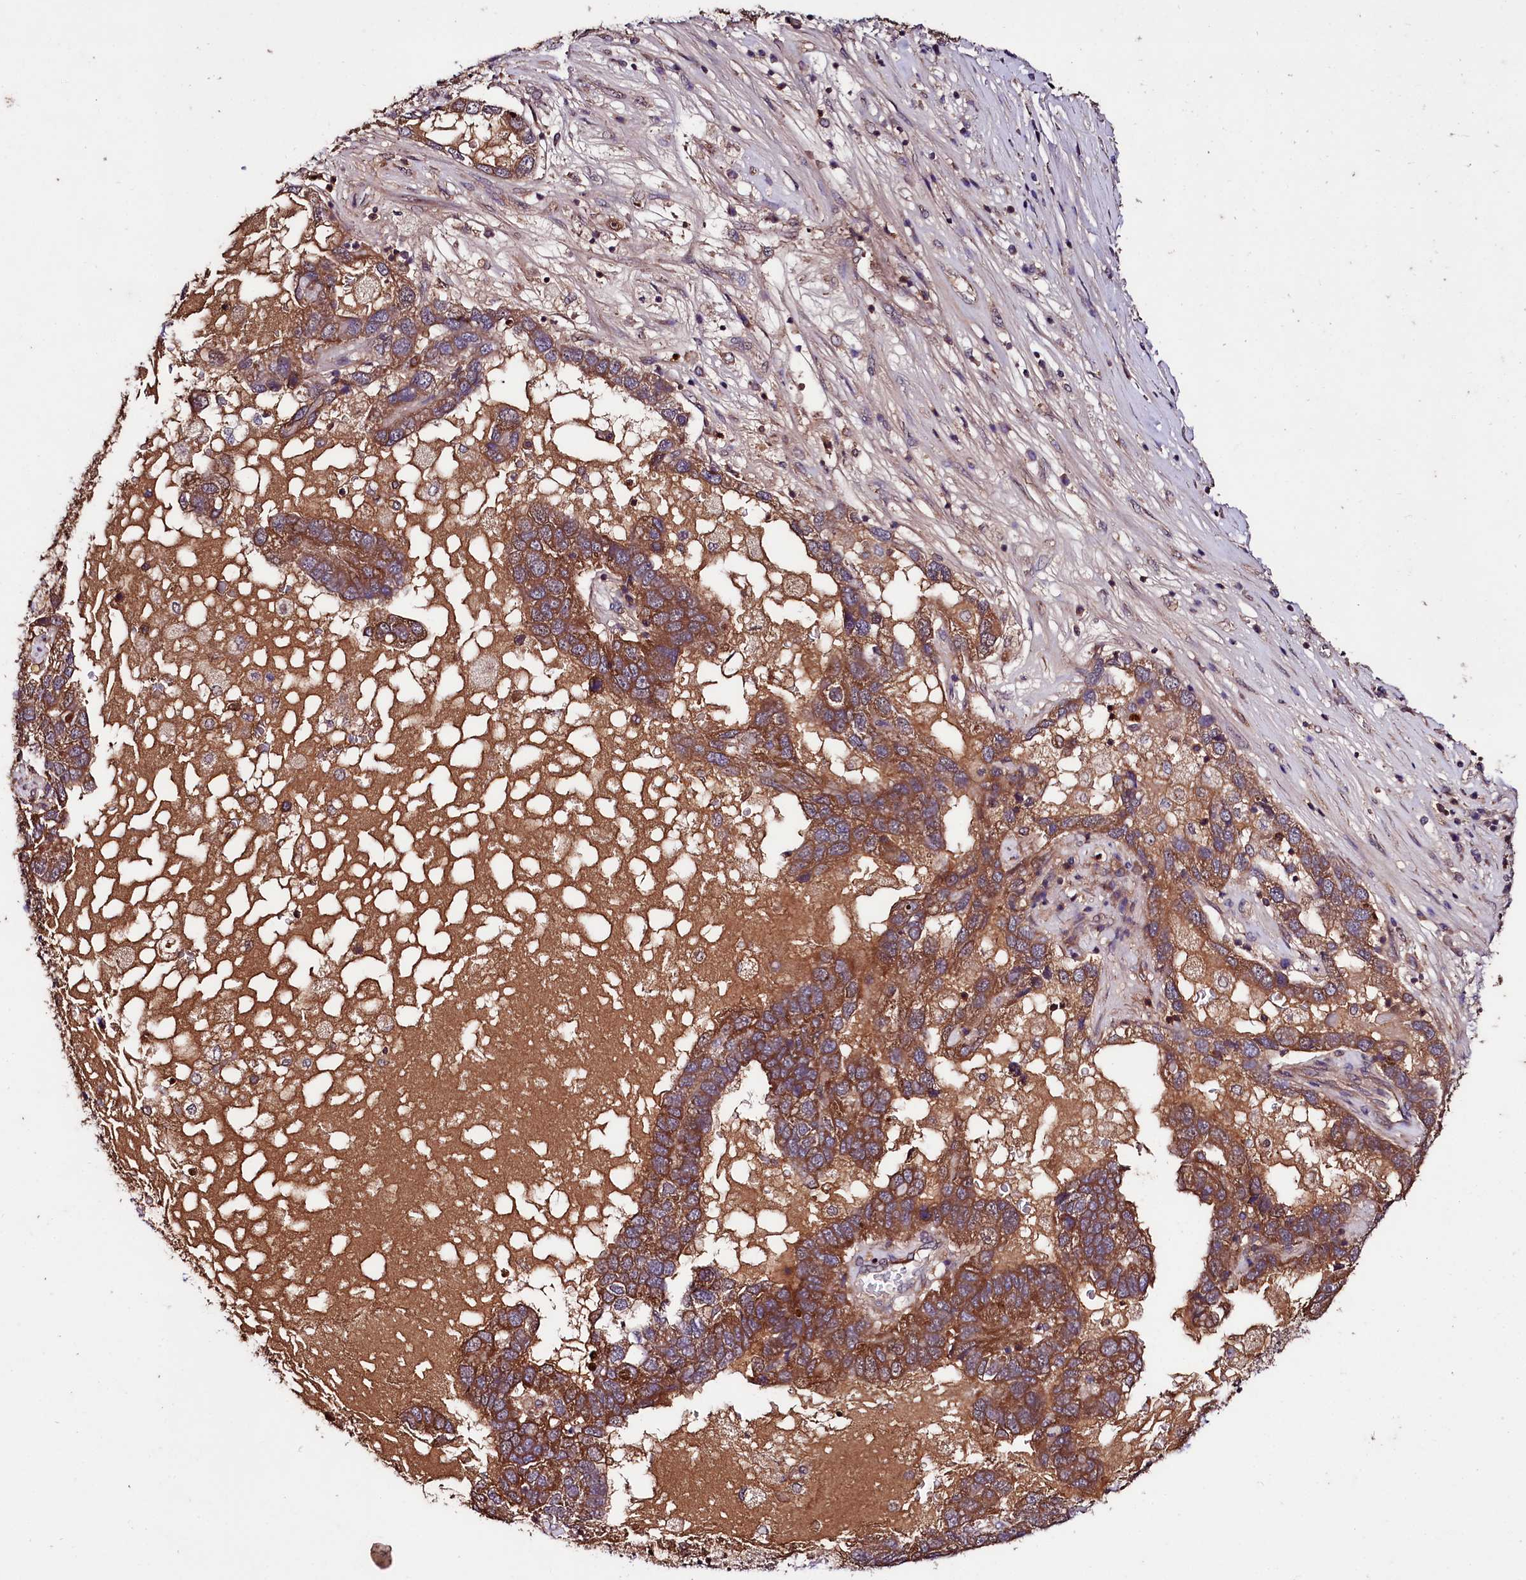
{"staining": {"intensity": "moderate", "quantity": ">75%", "location": "cytoplasmic/membranous"}, "tissue": "pancreatic cancer", "cell_type": "Tumor cells", "image_type": "cancer", "snomed": [{"axis": "morphology", "description": "Adenocarcinoma, NOS"}, {"axis": "topography", "description": "Pancreas"}], "caption": "Approximately >75% of tumor cells in human adenocarcinoma (pancreatic) show moderate cytoplasmic/membranous protein expression as visualized by brown immunohistochemical staining.", "gene": "KLRB1", "patient": {"sex": "female", "age": 61}}